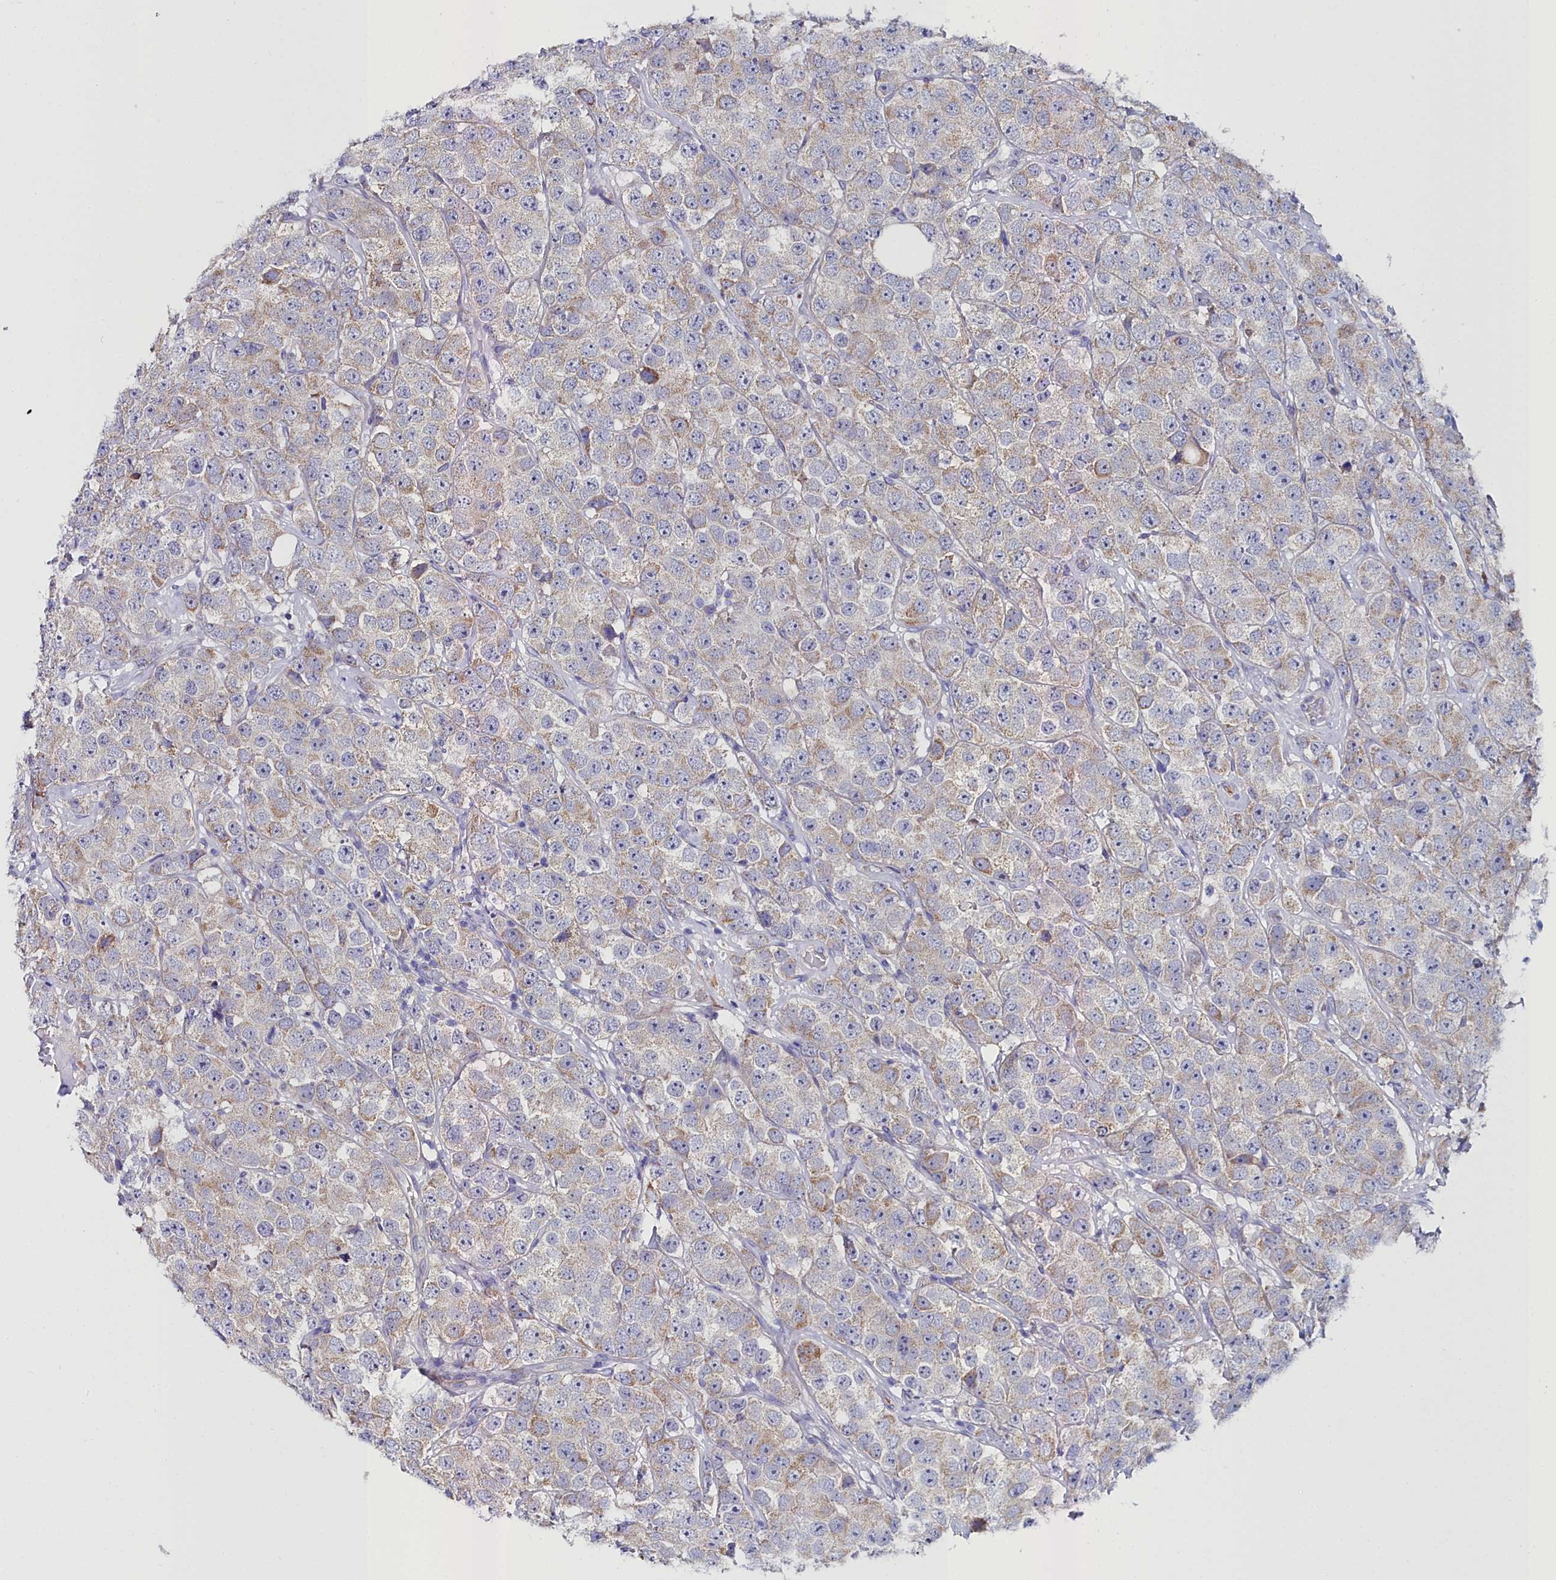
{"staining": {"intensity": "weak", "quantity": ">75%", "location": "cytoplasmic/membranous"}, "tissue": "testis cancer", "cell_type": "Tumor cells", "image_type": "cancer", "snomed": [{"axis": "morphology", "description": "Seminoma, NOS"}, {"axis": "topography", "description": "Testis"}], "caption": "Testis cancer (seminoma) stained for a protein shows weak cytoplasmic/membranous positivity in tumor cells. (DAB IHC, brown staining for protein, blue staining for nuclei).", "gene": "SLC49A3", "patient": {"sex": "male", "age": 28}}